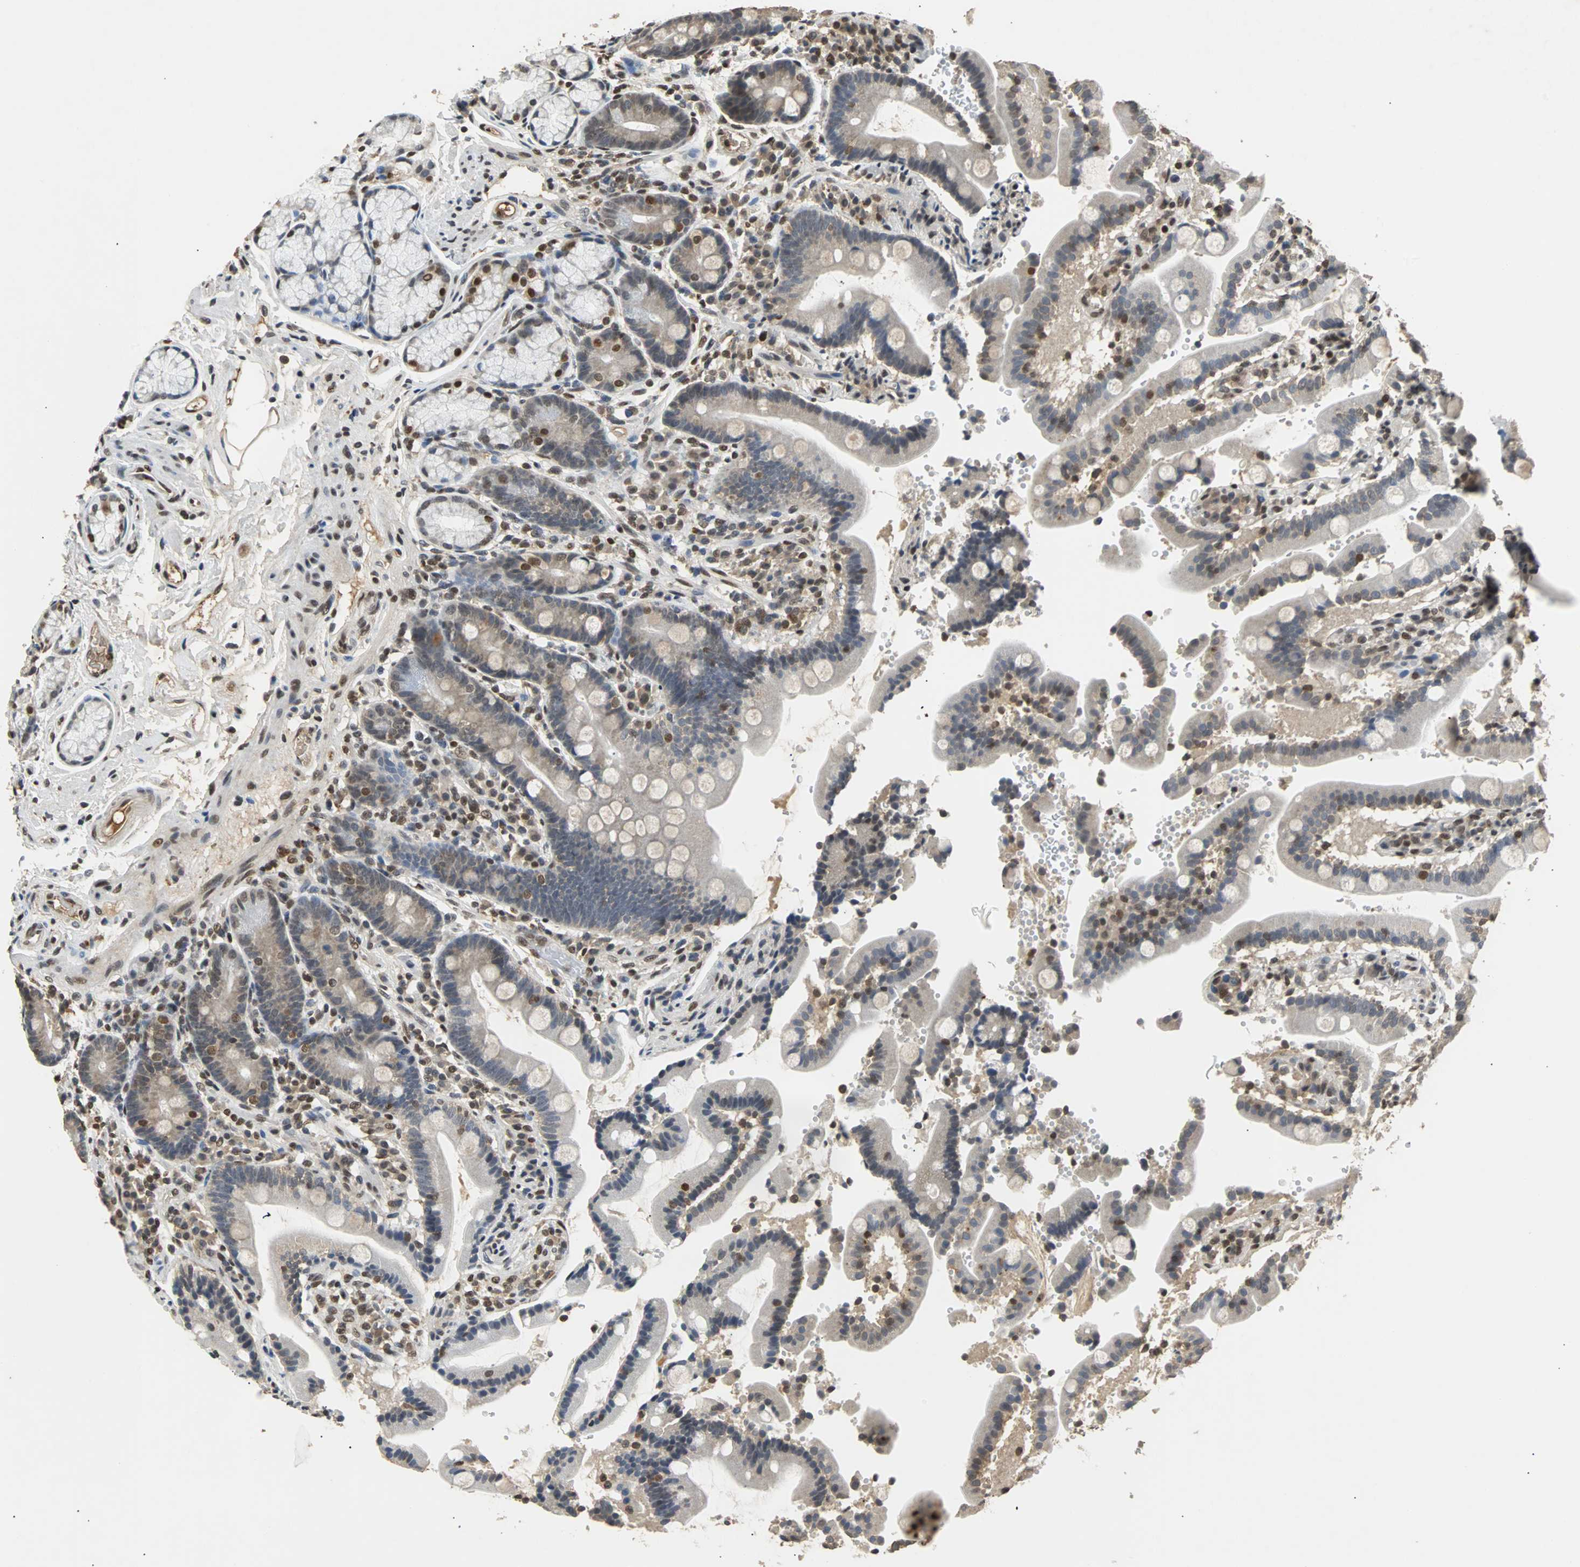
{"staining": {"intensity": "moderate", "quantity": "<25%", "location": "nuclear"}, "tissue": "duodenum", "cell_type": "Glandular cells", "image_type": "normal", "snomed": [{"axis": "morphology", "description": "Normal tissue, NOS"}, {"axis": "topography", "description": "Small intestine, NOS"}], "caption": "About <25% of glandular cells in normal duodenum reveal moderate nuclear protein staining as visualized by brown immunohistochemical staining.", "gene": "PHC1", "patient": {"sex": "female", "age": 71}}